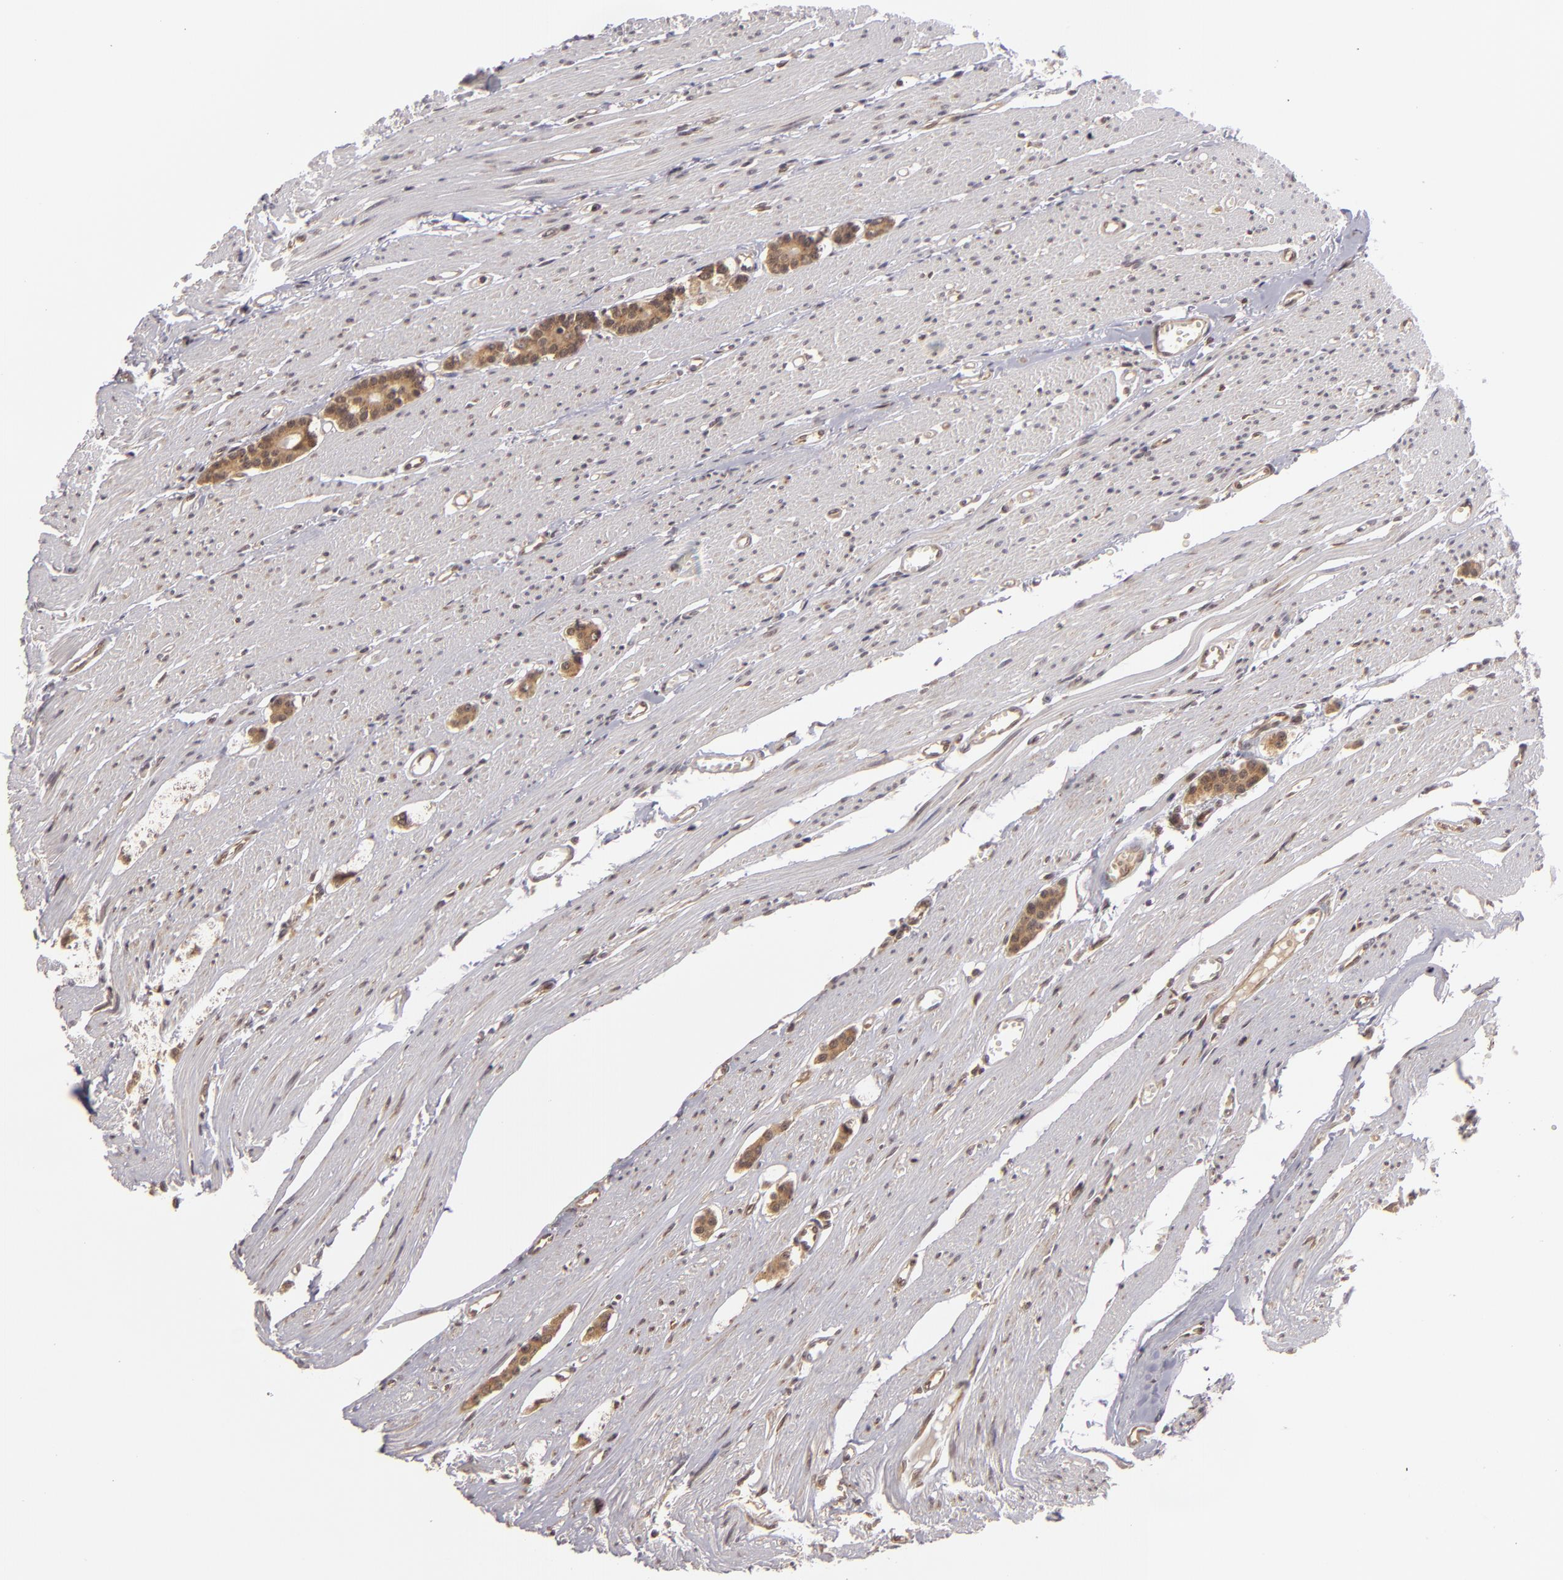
{"staining": {"intensity": "moderate", "quantity": ">75%", "location": "cytoplasmic/membranous,nuclear"}, "tissue": "carcinoid", "cell_type": "Tumor cells", "image_type": "cancer", "snomed": [{"axis": "morphology", "description": "Carcinoid, malignant, NOS"}, {"axis": "topography", "description": "Small intestine"}], "caption": "Carcinoid (malignant) was stained to show a protein in brown. There is medium levels of moderate cytoplasmic/membranous and nuclear positivity in approximately >75% of tumor cells. (DAB IHC with brightfield microscopy, high magnification).", "gene": "MAPK3", "patient": {"sex": "male", "age": 60}}